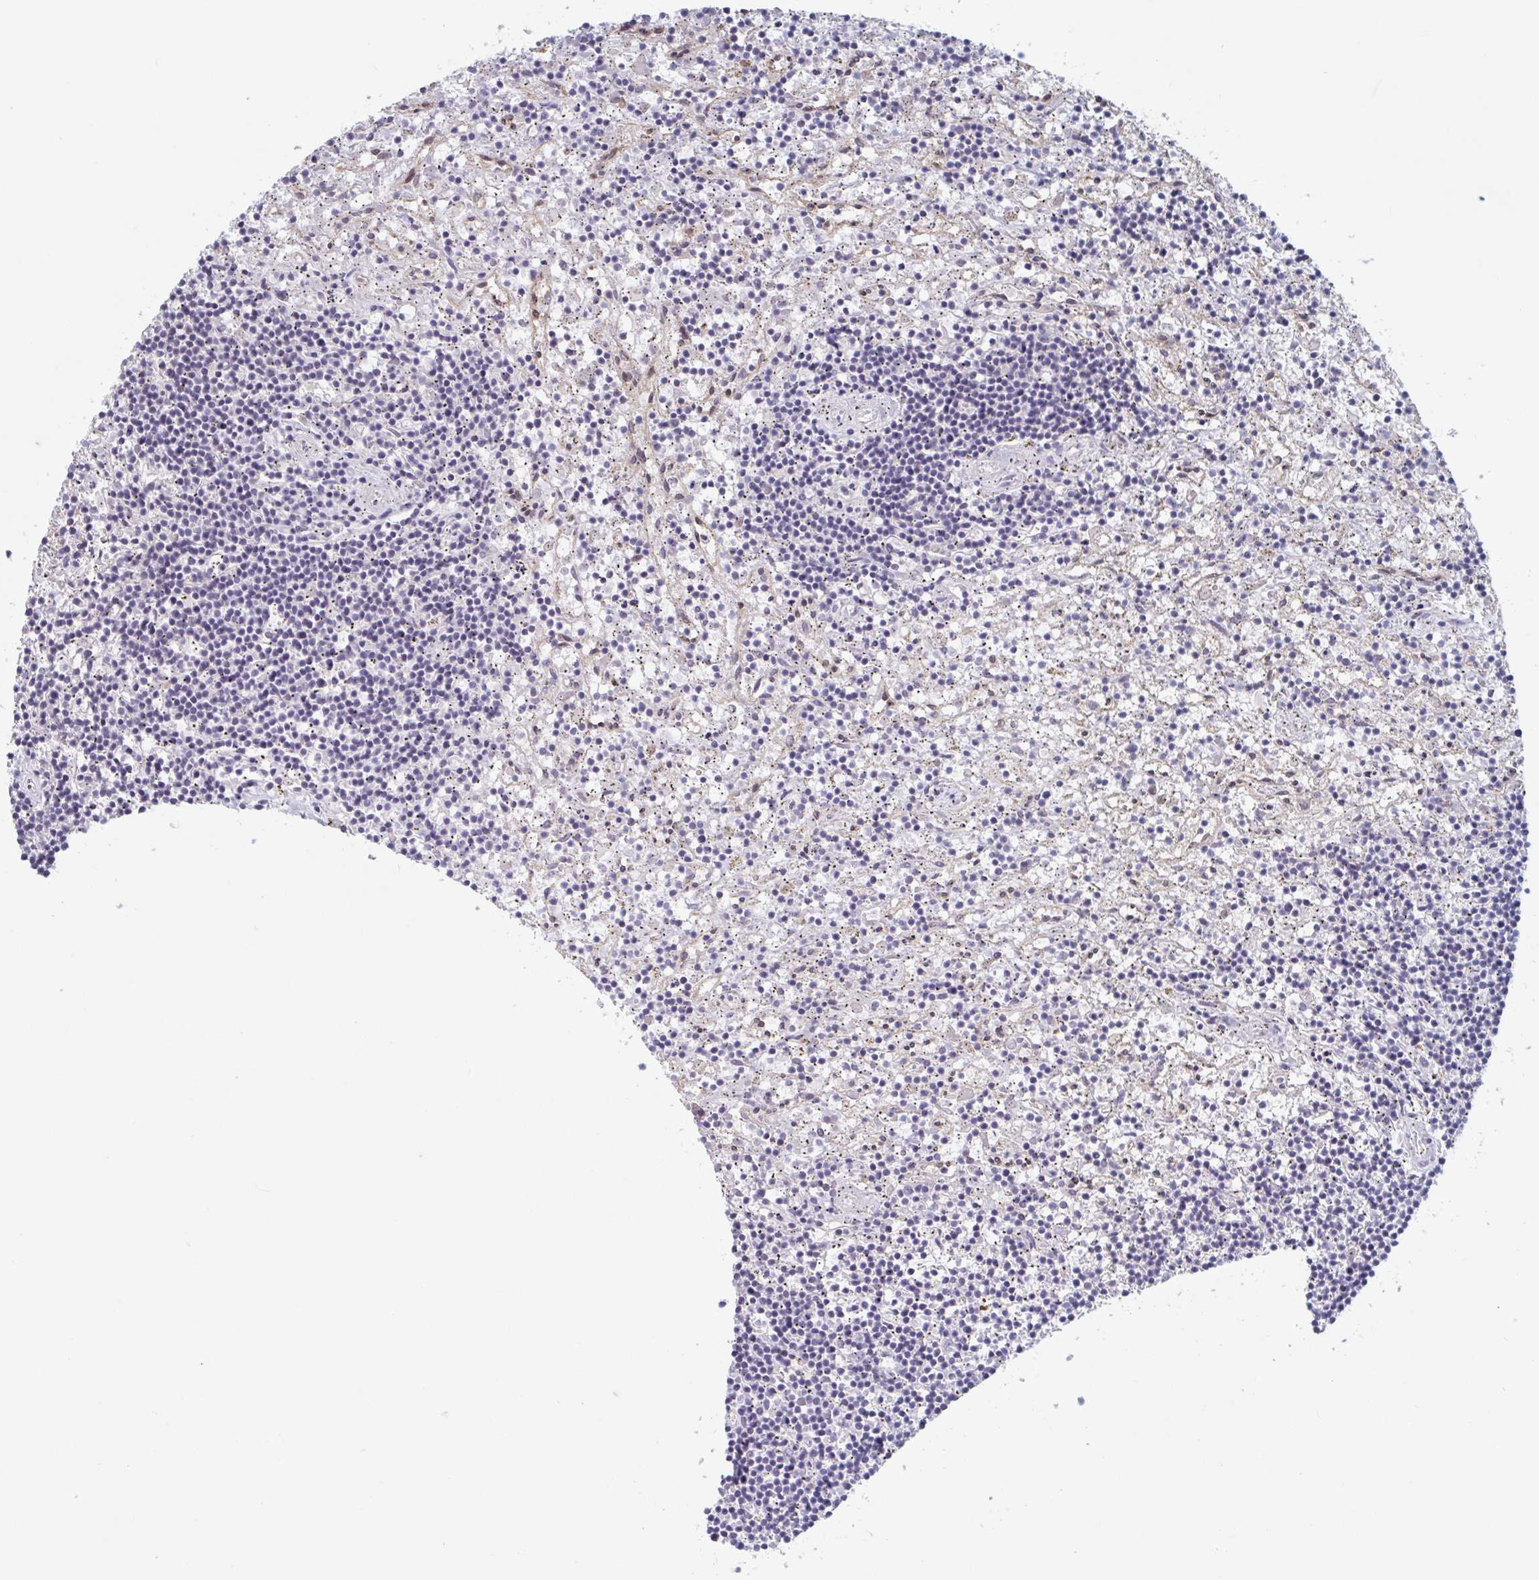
{"staining": {"intensity": "negative", "quantity": "none", "location": "none"}, "tissue": "lymphoma", "cell_type": "Tumor cells", "image_type": "cancer", "snomed": [{"axis": "morphology", "description": "Malignant lymphoma, non-Hodgkin's type, Low grade"}, {"axis": "topography", "description": "Spleen"}], "caption": "Immunohistochemistry image of human malignant lymphoma, non-Hodgkin's type (low-grade) stained for a protein (brown), which shows no expression in tumor cells. Nuclei are stained in blue.", "gene": "KDM4D", "patient": {"sex": "male", "age": 76}}